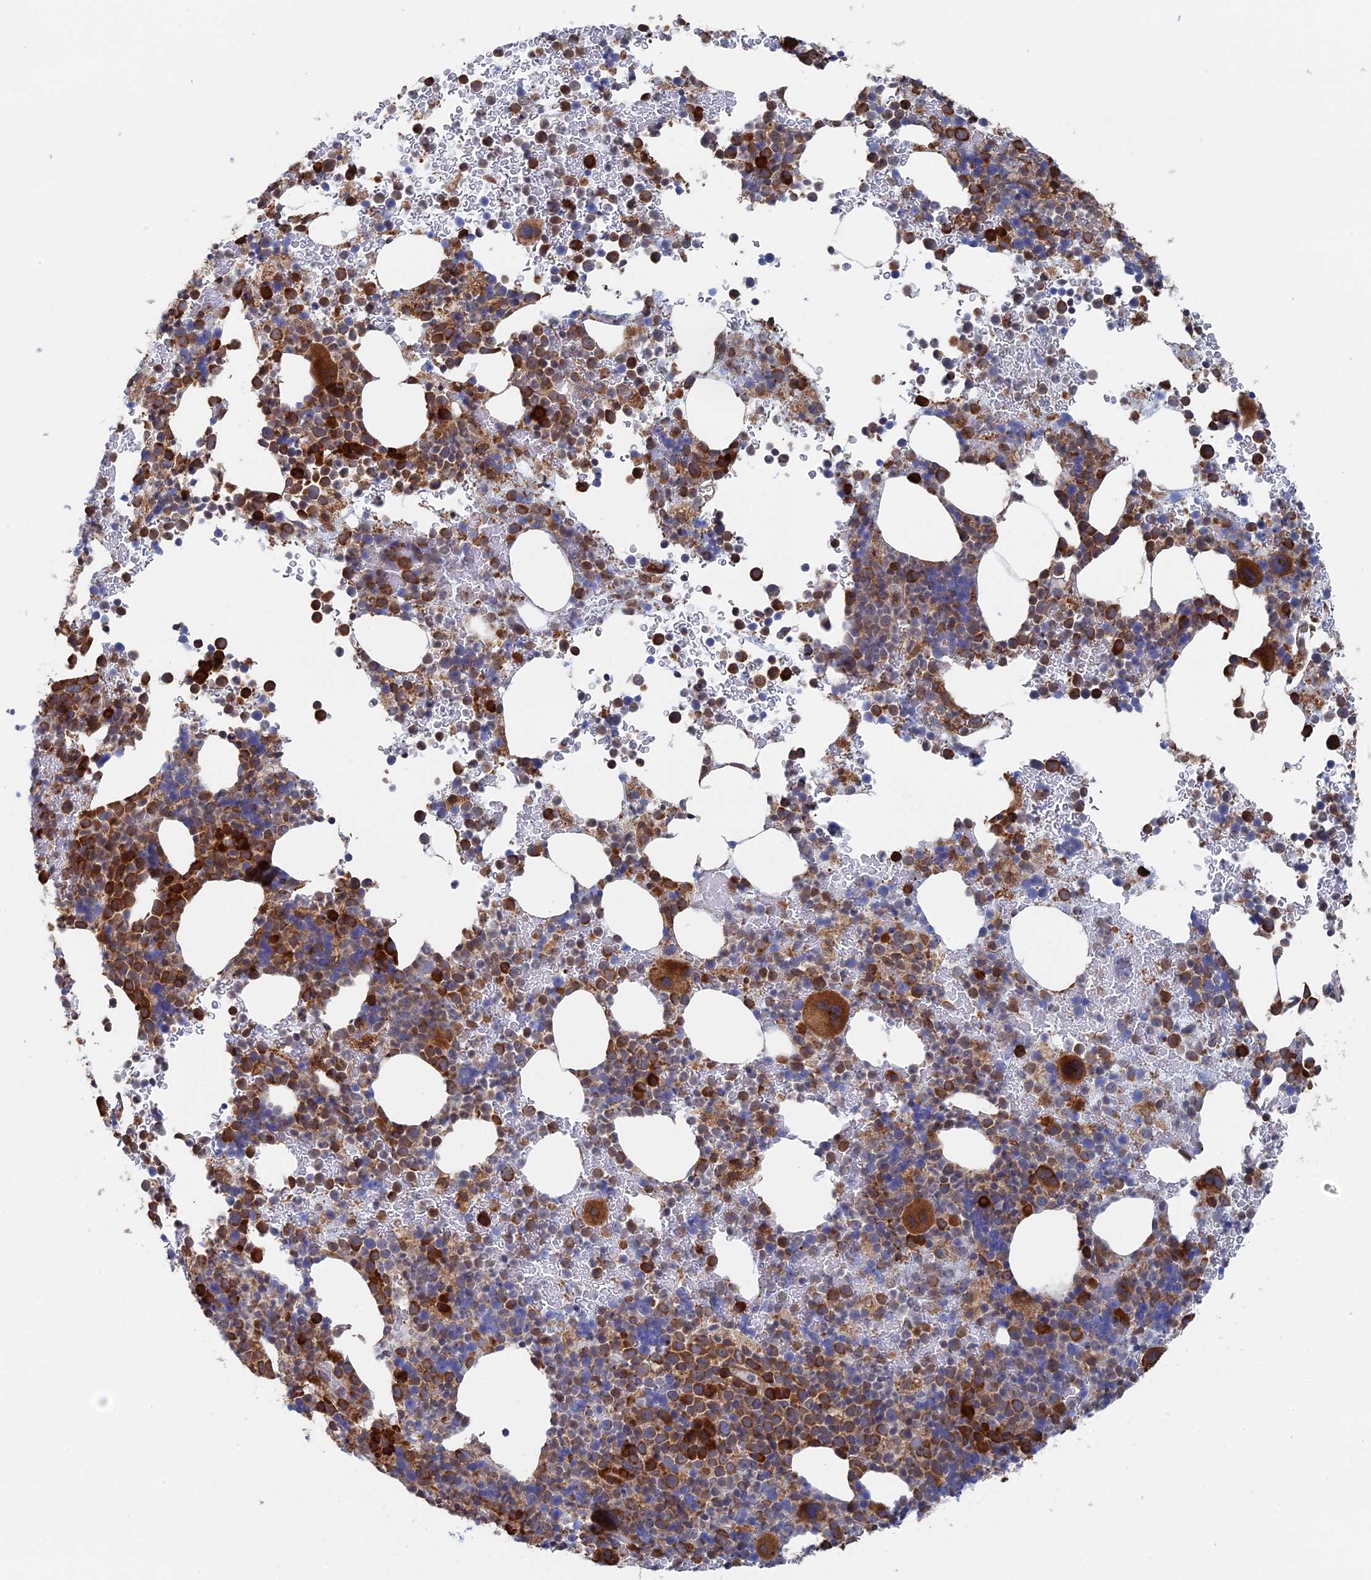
{"staining": {"intensity": "strong", "quantity": "25%-75%", "location": "cytoplasmic/membranous"}, "tissue": "bone marrow", "cell_type": "Hematopoietic cells", "image_type": "normal", "snomed": [{"axis": "morphology", "description": "Normal tissue, NOS"}, {"axis": "topography", "description": "Bone marrow"}], "caption": "Immunohistochemistry (DAB) staining of unremarkable human bone marrow displays strong cytoplasmic/membranous protein staining in approximately 25%-75% of hematopoietic cells.", "gene": "BPIFB6", "patient": {"sex": "female", "age": 82}}